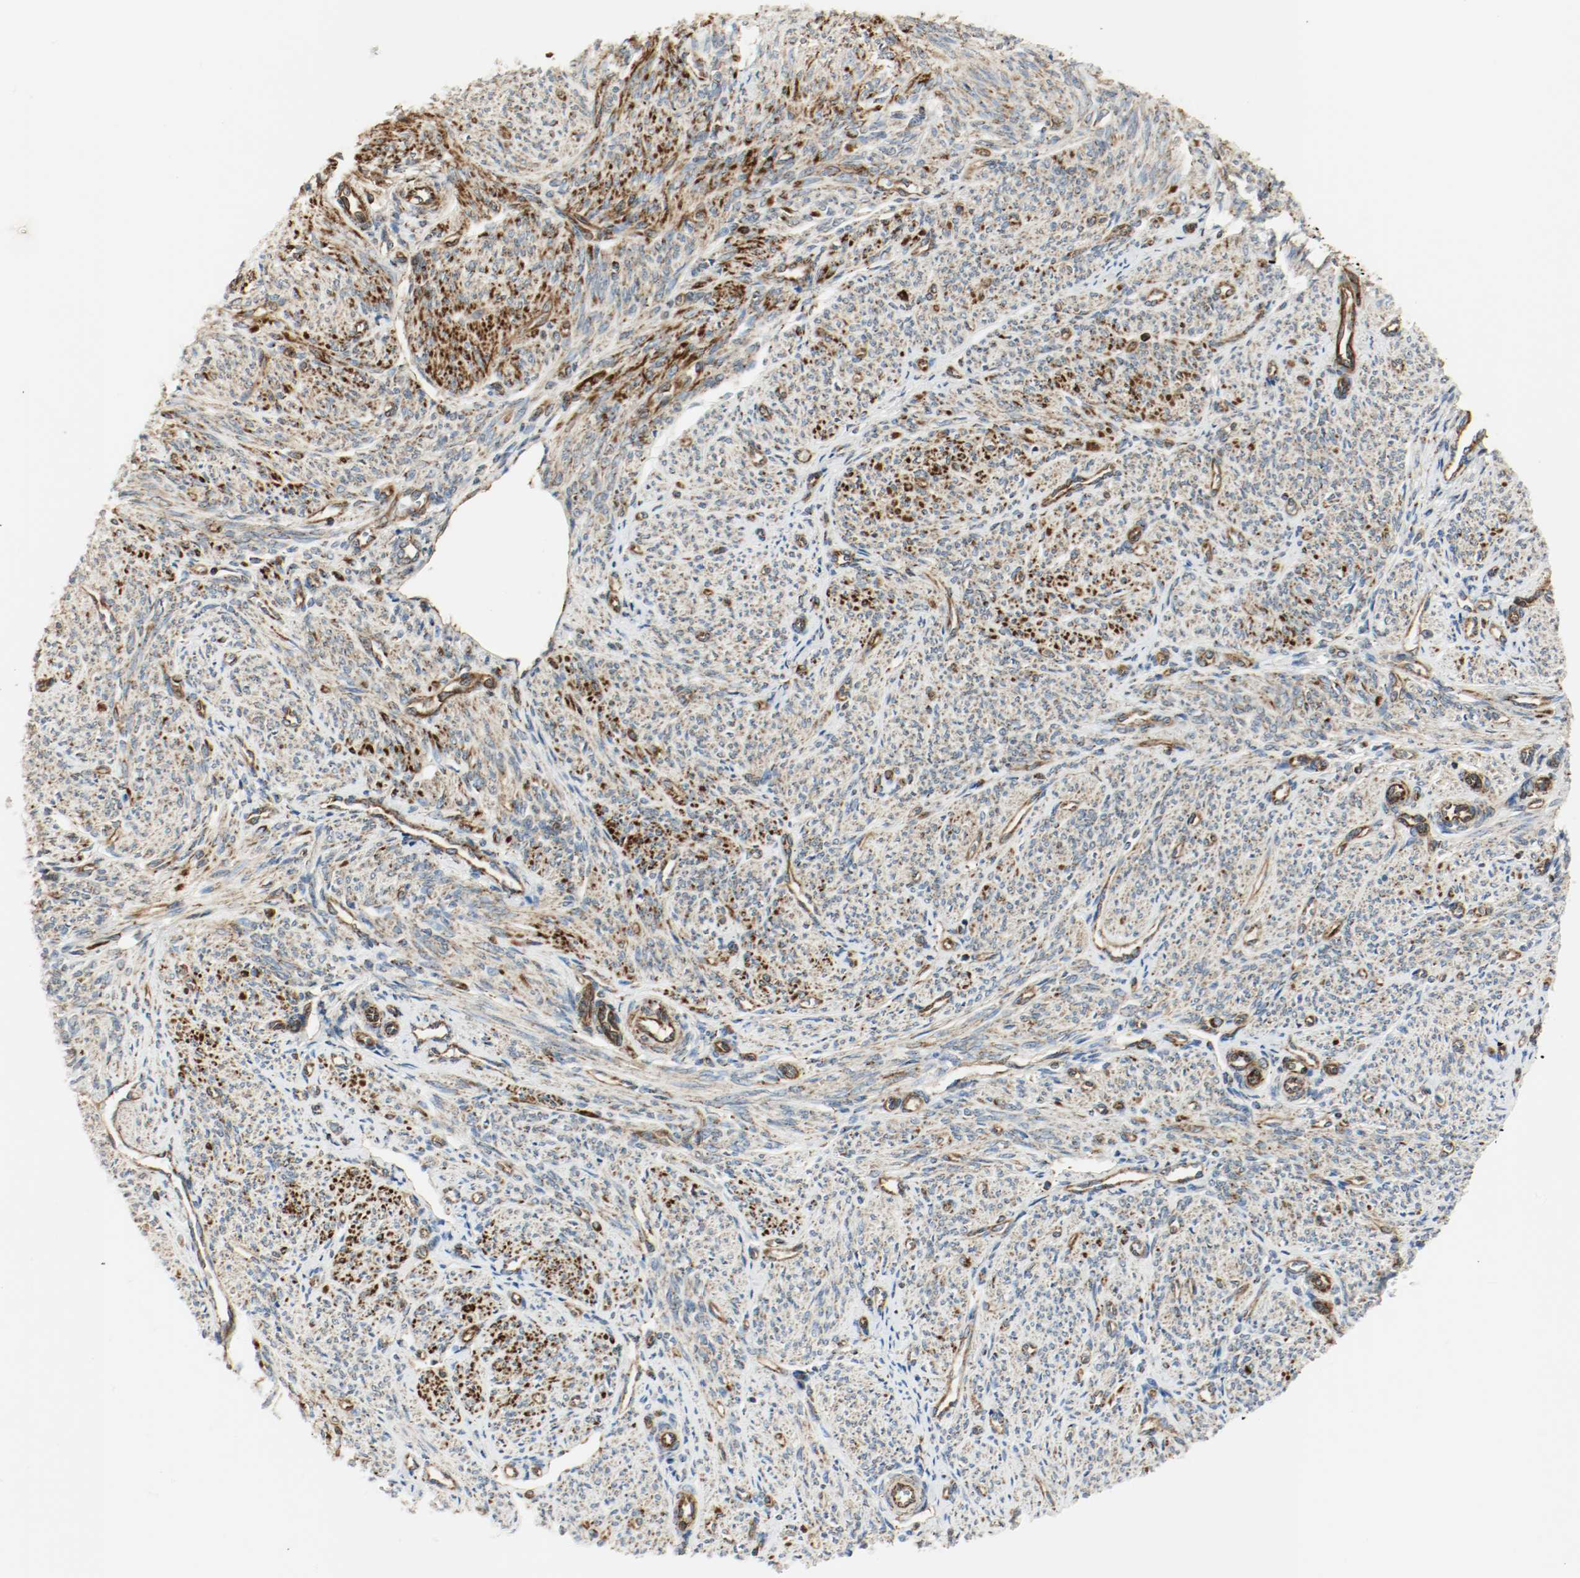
{"staining": {"intensity": "strong", "quantity": ">75%", "location": "cytoplasmic/membranous"}, "tissue": "smooth muscle", "cell_type": "Smooth muscle cells", "image_type": "normal", "snomed": [{"axis": "morphology", "description": "Normal tissue, NOS"}, {"axis": "topography", "description": "Smooth muscle"}], "caption": "Normal smooth muscle reveals strong cytoplasmic/membranous expression in about >75% of smooth muscle cells, visualized by immunohistochemistry.", "gene": "PLCG1", "patient": {"sex": "female", "age": 65}}